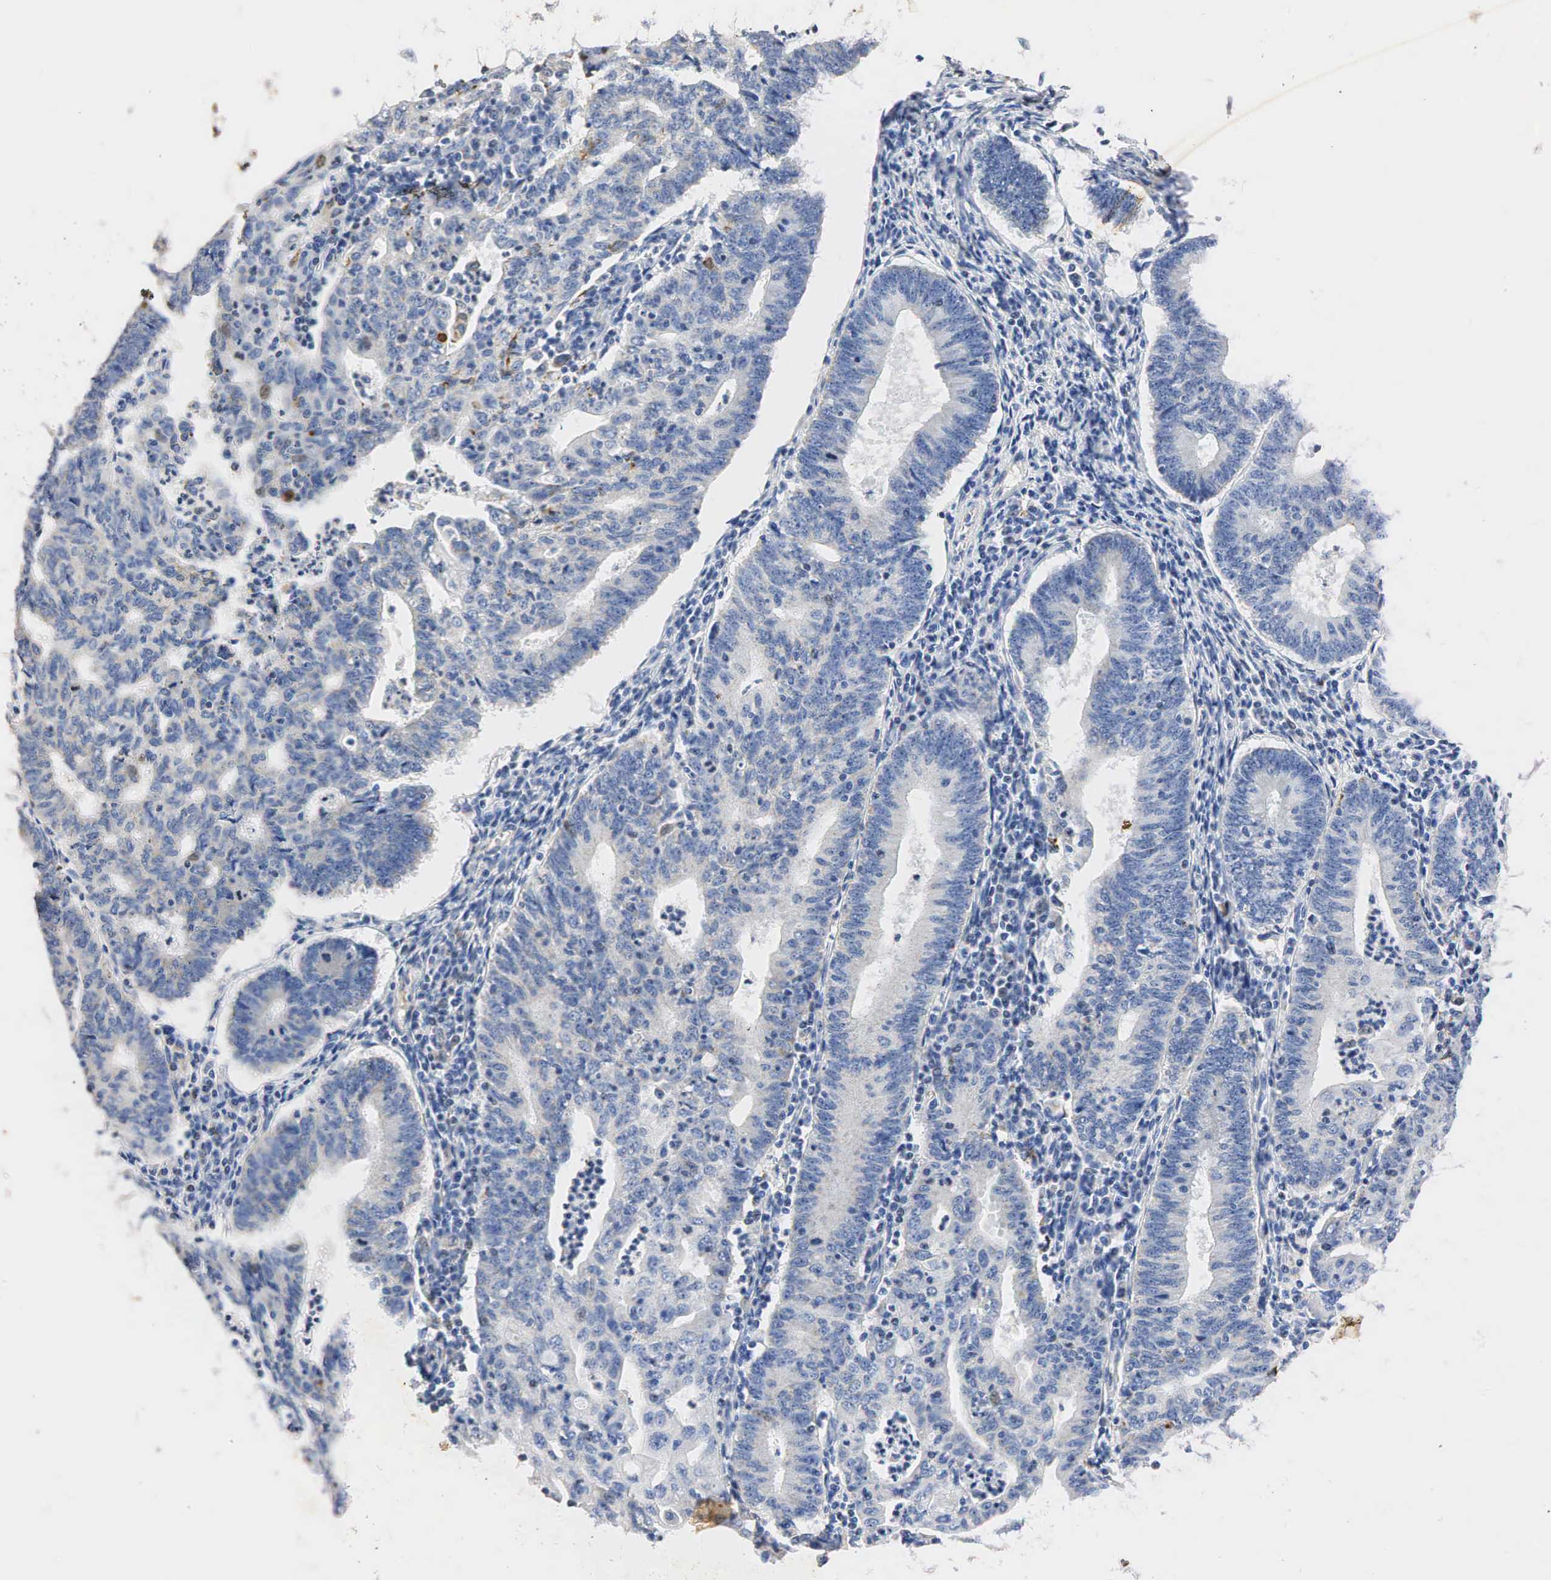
{"staining": {"intensity": "weak", "quantity": "<25%", "location": "cytoplasmic/membranous,nuclear"}, "tissue": "endometrial cancer", "cell_type": "Tumor cells", "image_type": "cancer", "snomed": [{"axis": "morphology", "description": "Adenocarcinoma, NOS"}, {"axis": "topography", "description": "Endometrium"}], "caption": "This is an immunohistochemistry photomicrograph of human endometrial cancer. There is no positivity in tumor cells.", "gene": "SYP", "patient": {"sex": "female", "age": 60}}